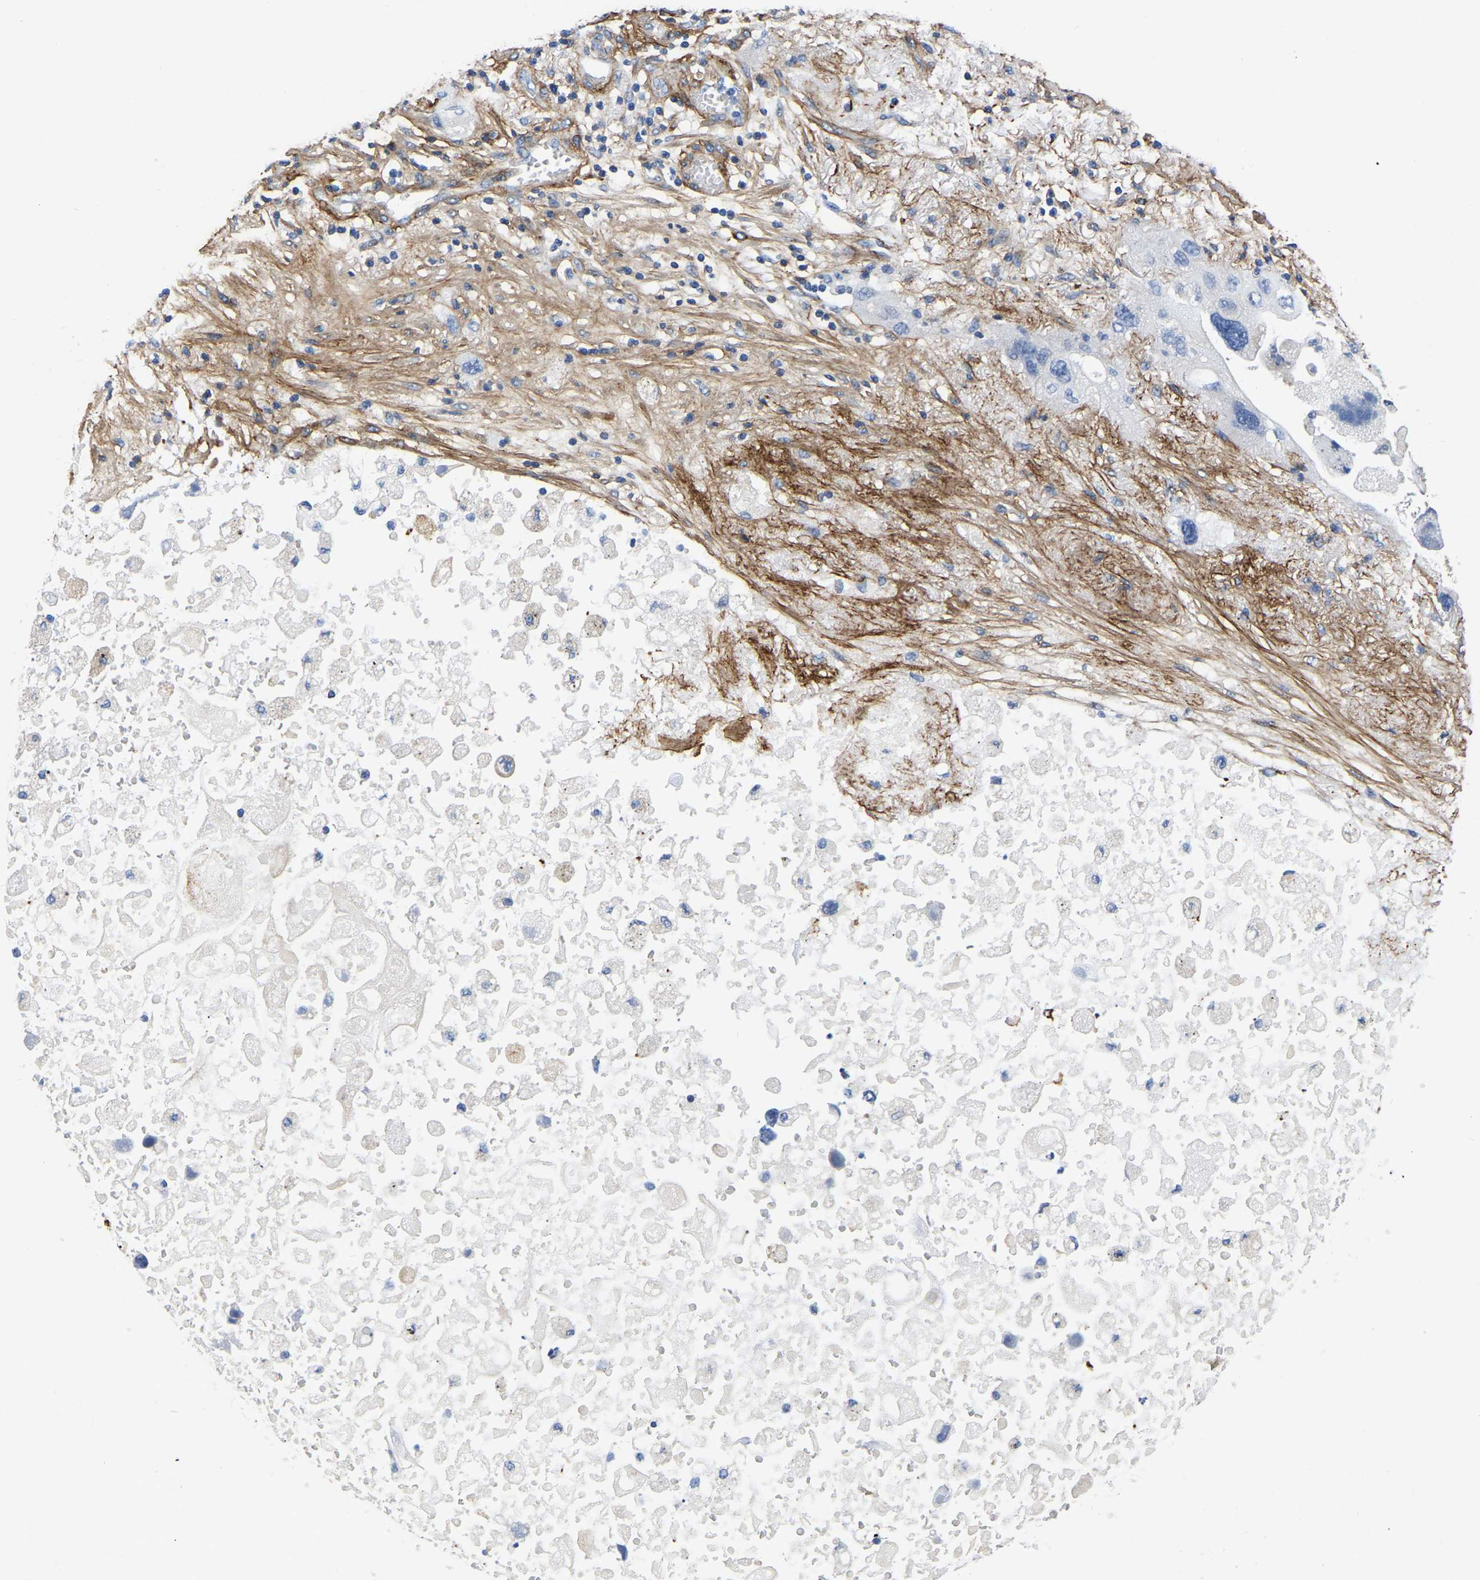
{"staining": {"intensity": "negative", "quantity": "none", "location": "none"}, "tissue": "lung cancer", "cell_type": "Tumor cells", "image_type": "cancer", "snomed": [{"axis": "morphology", "description": "Squamous cell carcinoma, NOS"}, {"axis": "topography", "description": "Lung"}], "caption": "IHC photomicrograph of lung squamous cell carcinoma stained for a protein (brown), which shows no expression in tumor cells.", "gene": "COL6A1", "patient": {"sex": "female", "age": 73}}